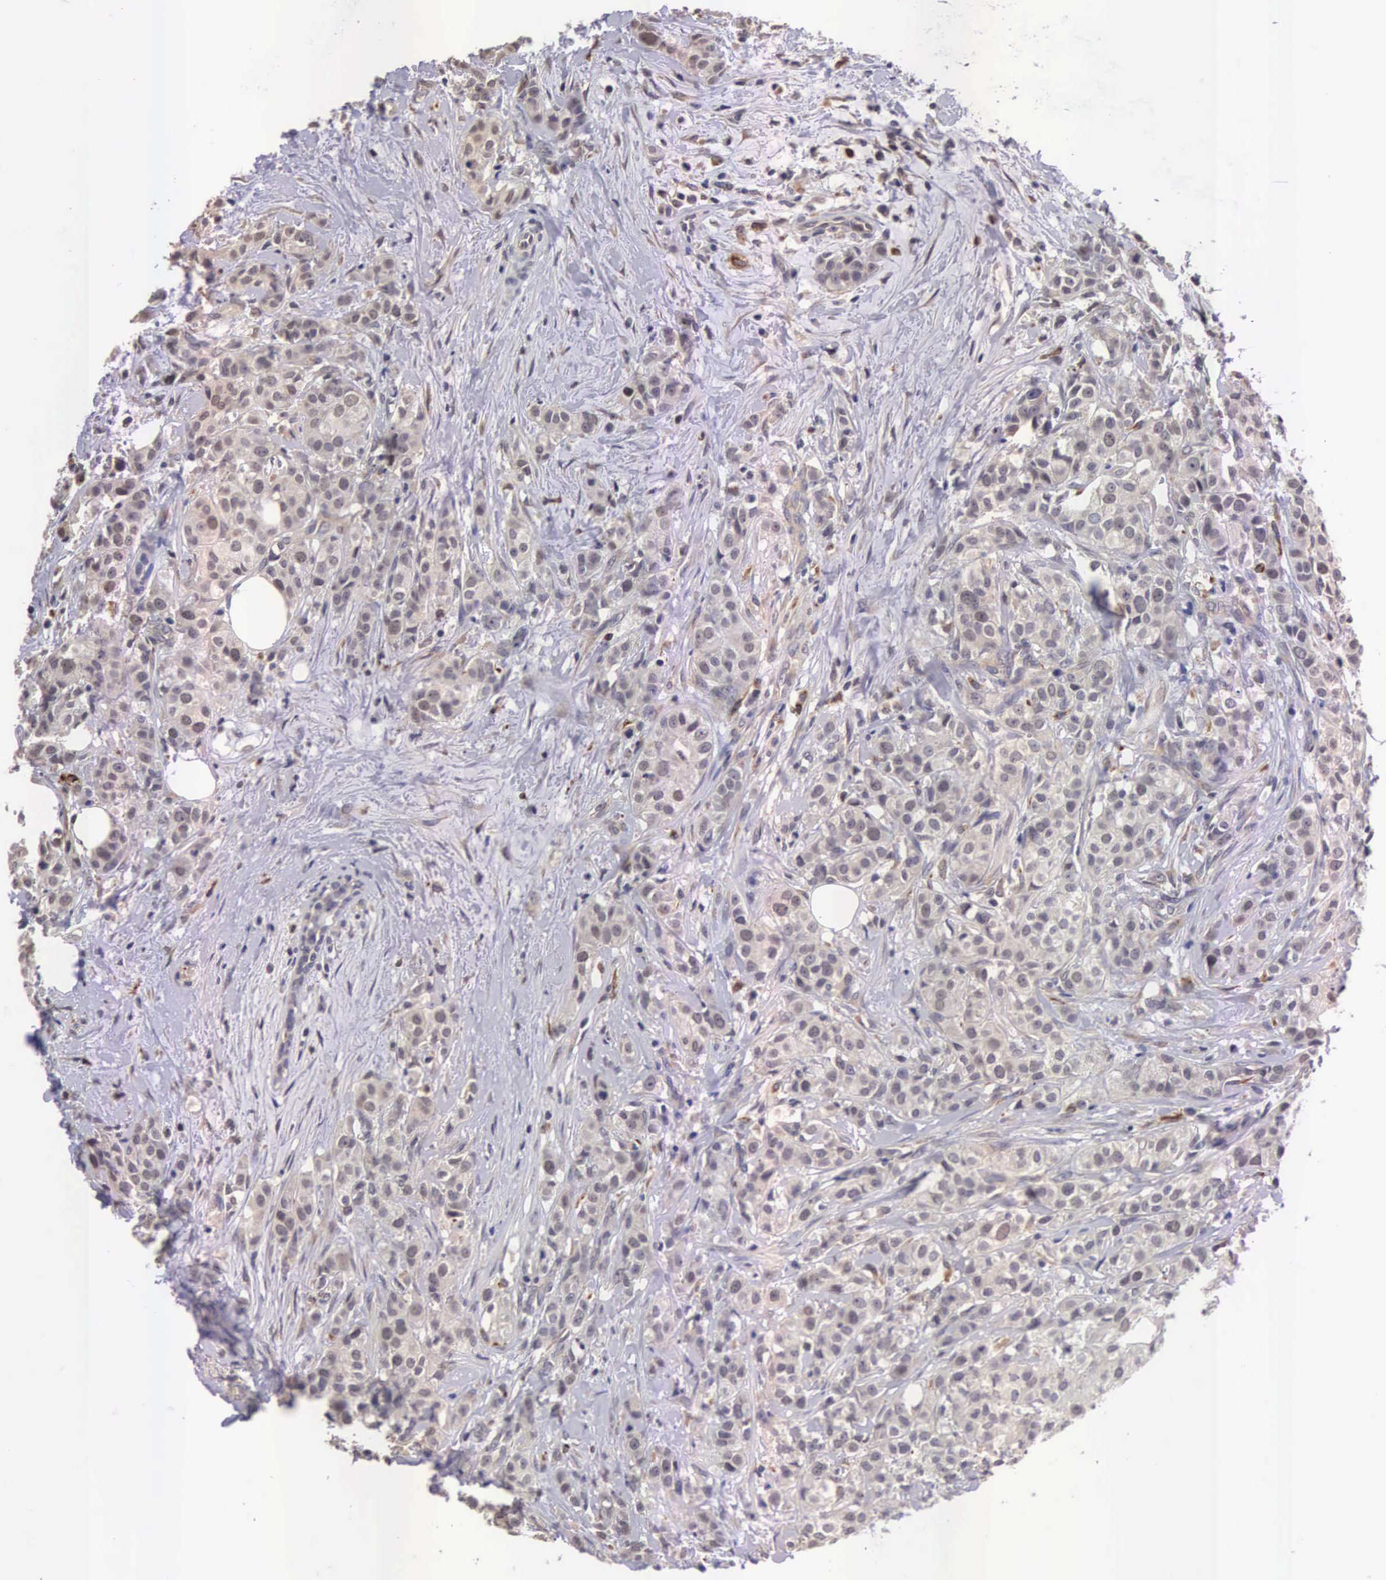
{"staining": {"intensity": "moderate", "quantity": ">75%", "location": "cytoplasmic/membranous"}, "tissue": "breast cancer", "cell_type": "Tumor cells", "image_type": "cancer", "snomed": [{"axis": "morphology", "description": "Duct carcinoma"}, {"axis": "topography", "description": "Breast"}], "caption": "Immunohistochemistry (IHC) of human breast intraductal carcinoma exhibits medium levels of moderate cytoplasmic/membranous expression in approximately >75% of tumor cells.", "gene": "CDC45", "patient": {"sex": "female", "age": 55}}